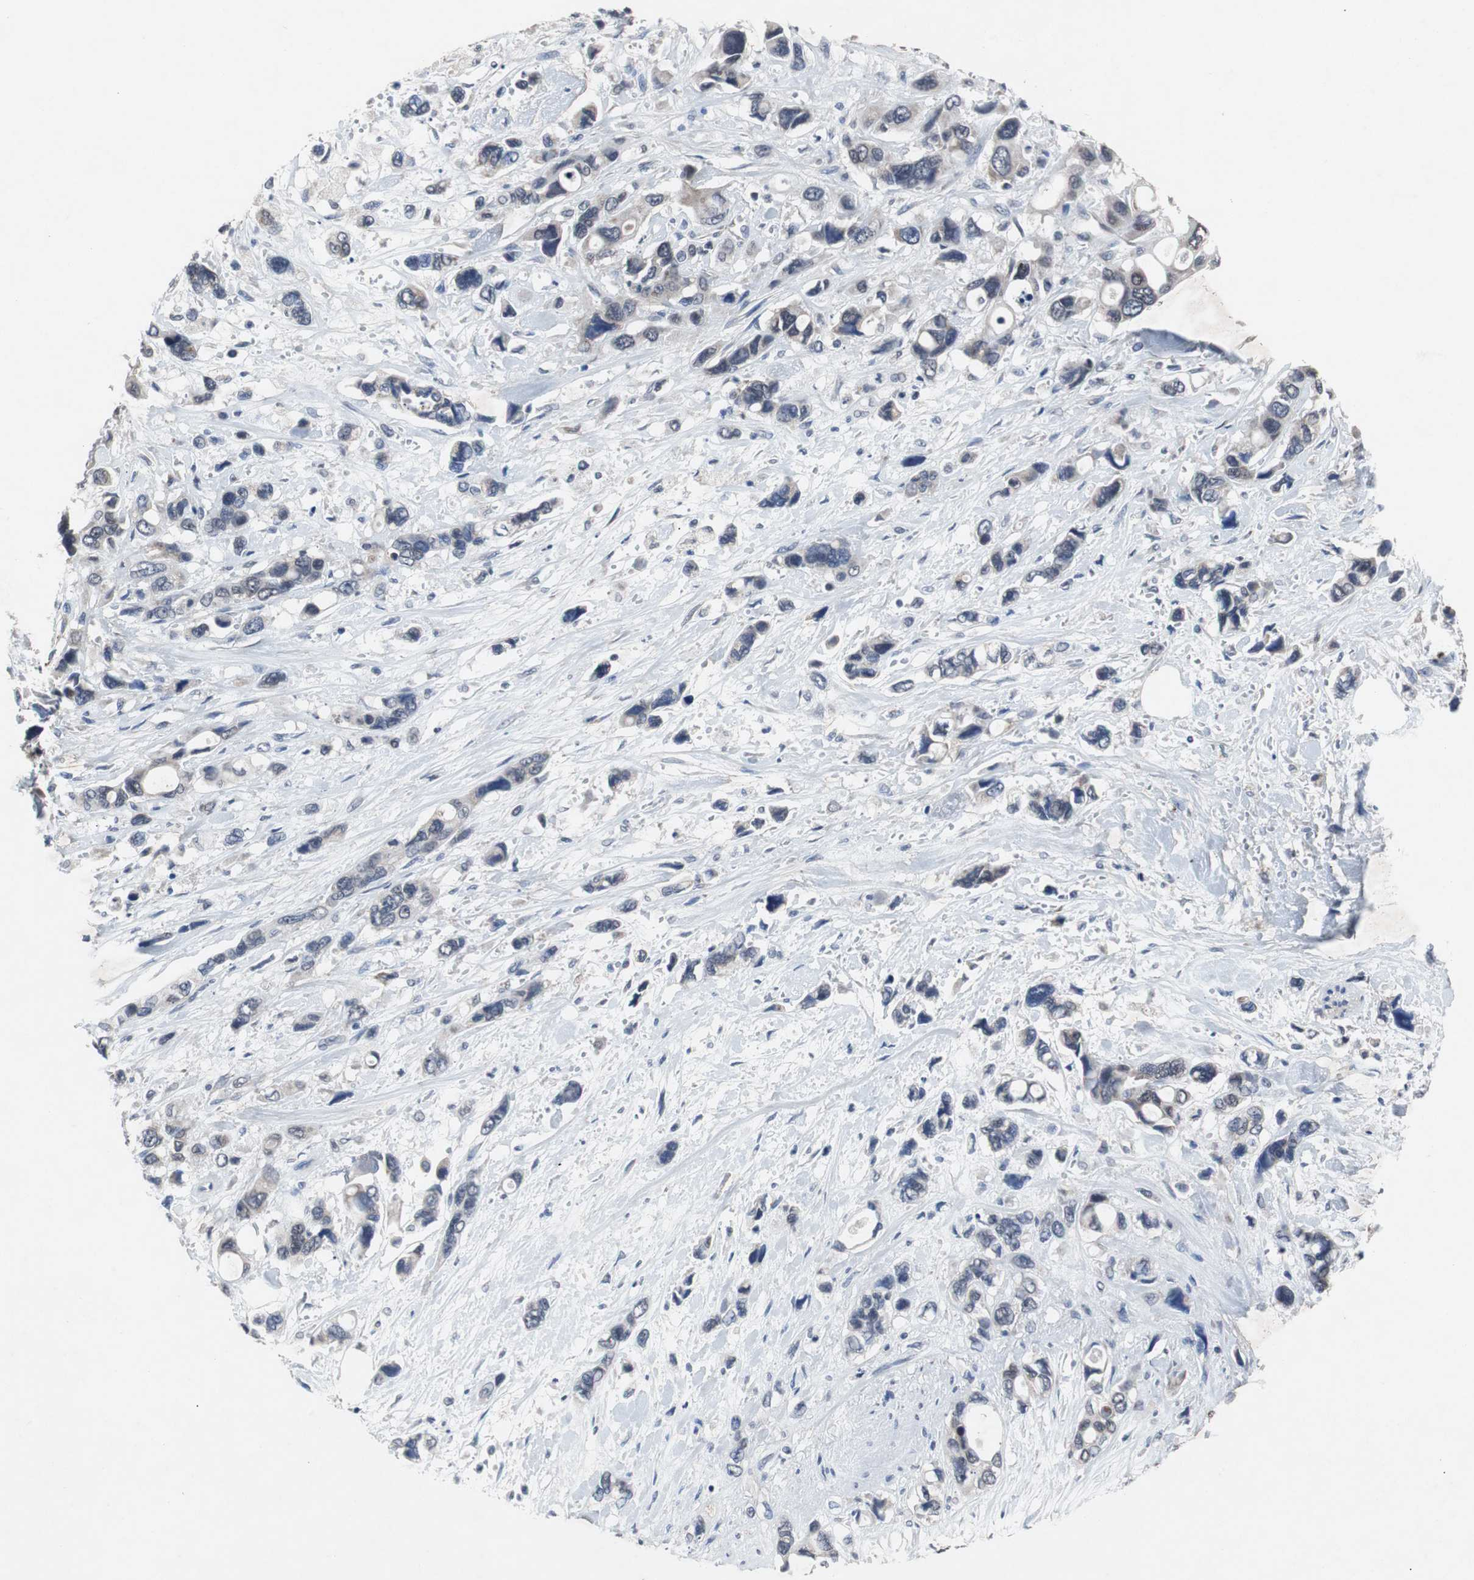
{"staining": {"intensity": "negative", "quantity": "none", "location": "none"}, "tissue": "pancreatic cancer", "cell_type": "Tumor cells", "image_type": "cancer", "snomed": [{"axis": "morphology", "description": "Adenocarcinoma, NOS"}, {"axis": "topography", "description": "Pancreas"}], "caption": "Tumor cells show no significant expression in pancreatic adenocarcinoma.", "gene": "RBM47", "patient": {"sex": "male", "age": 46}}